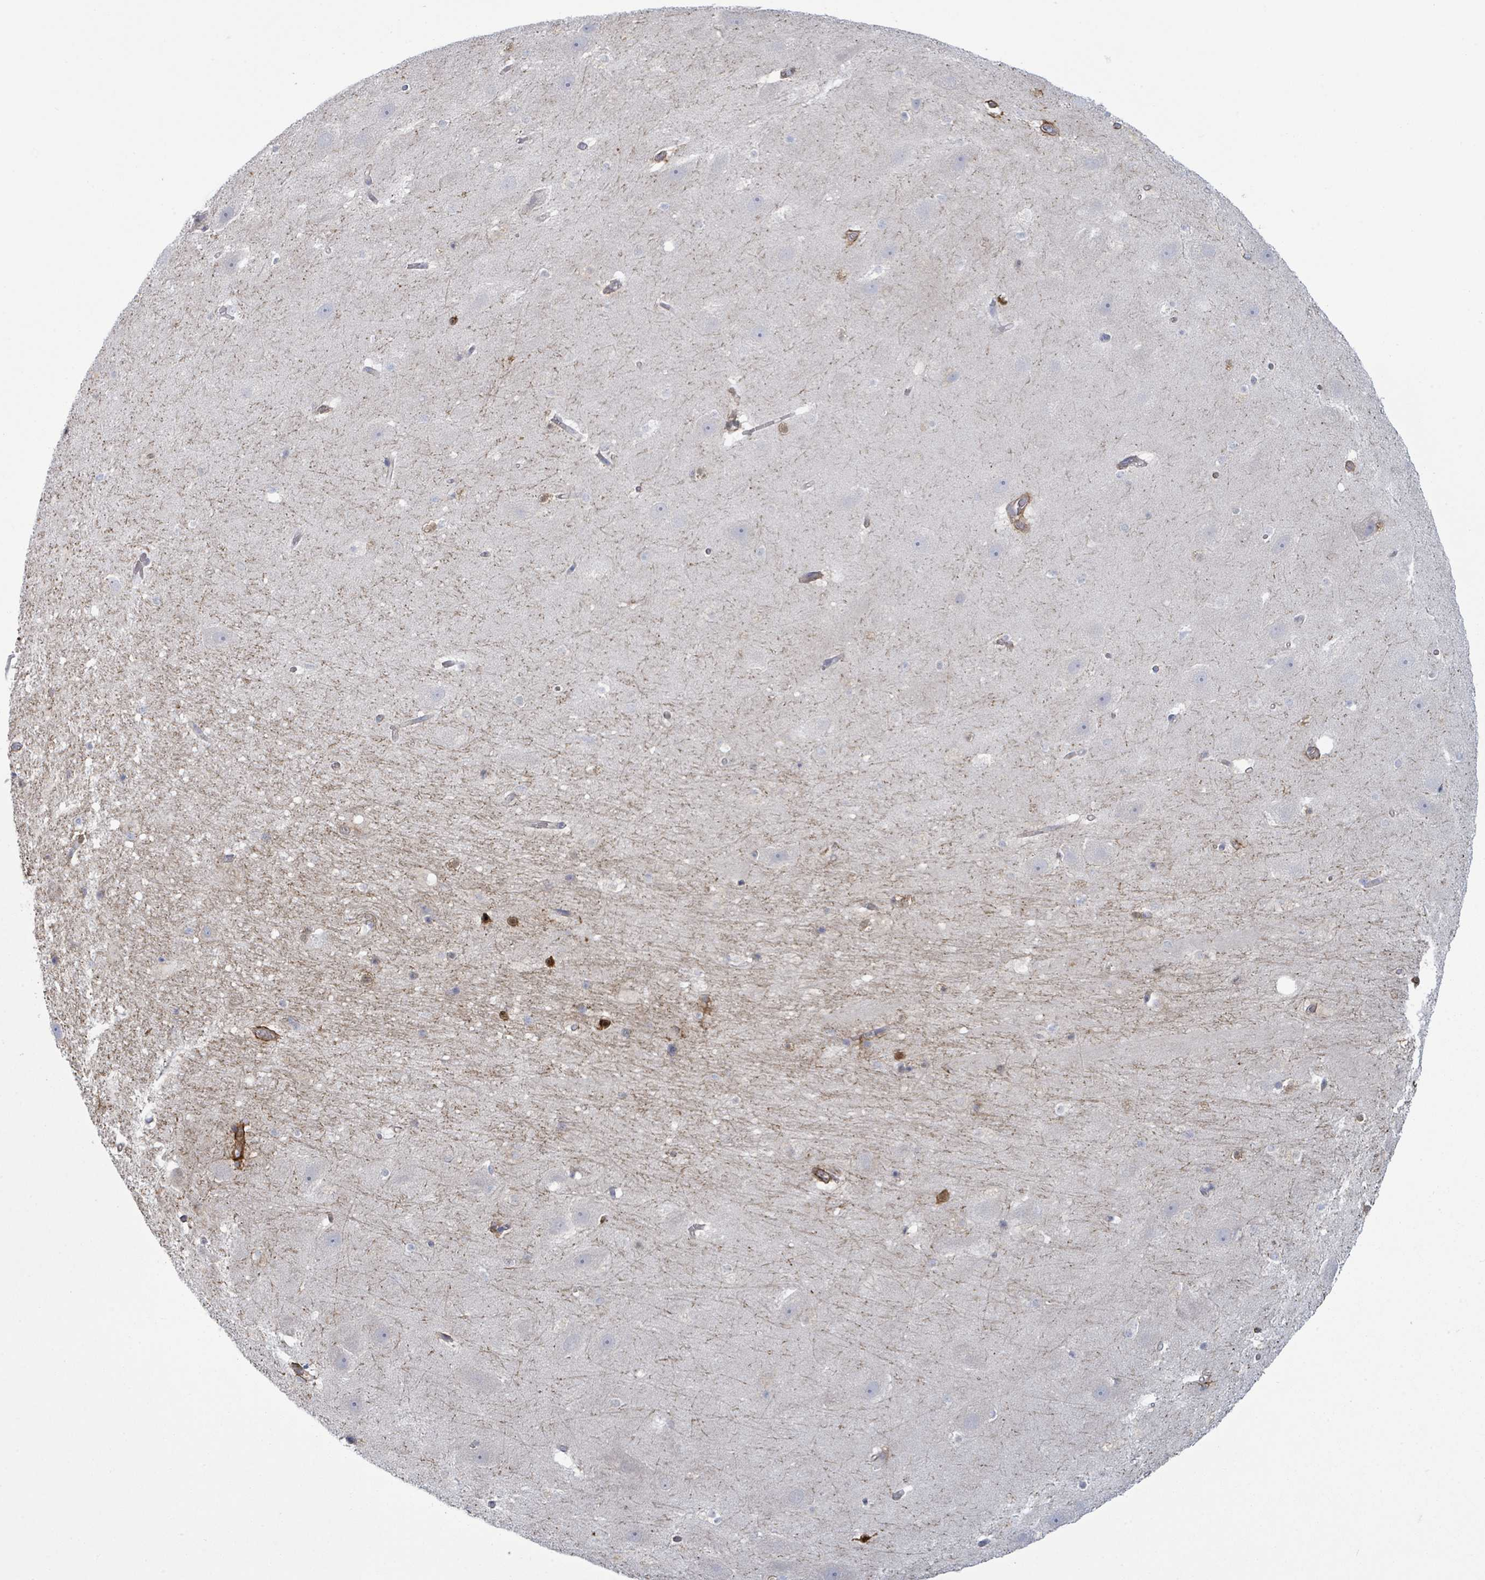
{"staining": {"intensity": "strong", "quantity": "<25%", "location": "cytoplasmic/membranous"}, "tissue": "hippocampus", "cell_type": "Glial cells", "image_type": "normal", "snomed": [{"axis": "morphology", "description": "Normal tissue, NOS"}, {"axis": "topography", "description": "Hippocampus"}], "caption": "Unremarkable hippocampus demonstrates strong cytoplasmic/membranous positivity in approximately <25% of glial cells.", "gene": "COL13A1", "patient": {"sex": "male", "age": 37}}